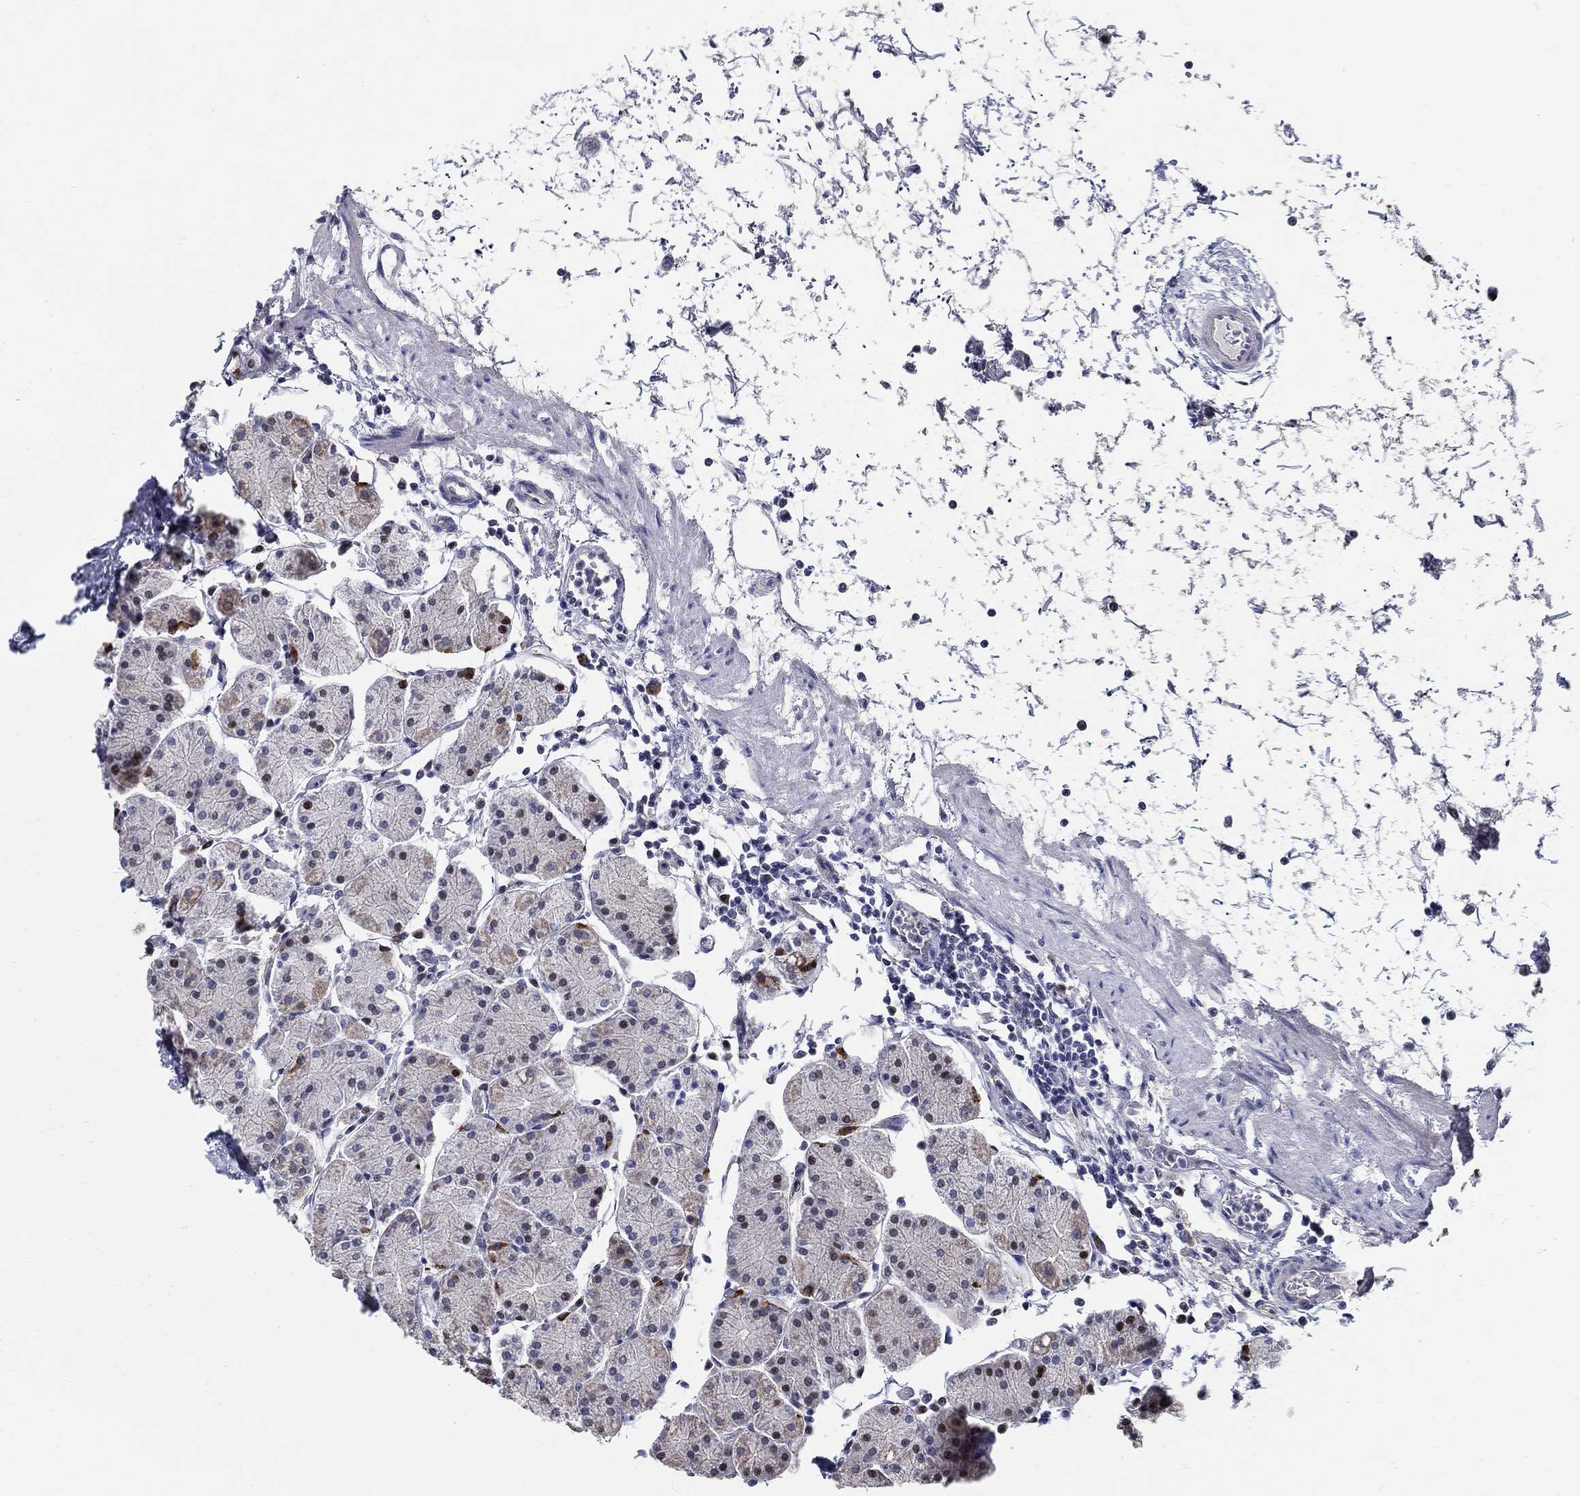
{"staining": {"intensity": "moderate", "quantity": "<25%", "location": "nuclear"}, "tissue": "stomach", "cell_type": "Glandular cells", "image_type": "normal", "snomed": [{"axis": "morphology", "description": "Normal tissue, NOS"}, {"axis": "topography", "description": "Stomach"}], "caption": "Unremarkable stomach reveals moderate nuclear expression in about <25% of glandular cells, visualized by immunohistochemistry.", "gene": "C16orf46", "patient": {"sex": "male", "age": 54}}